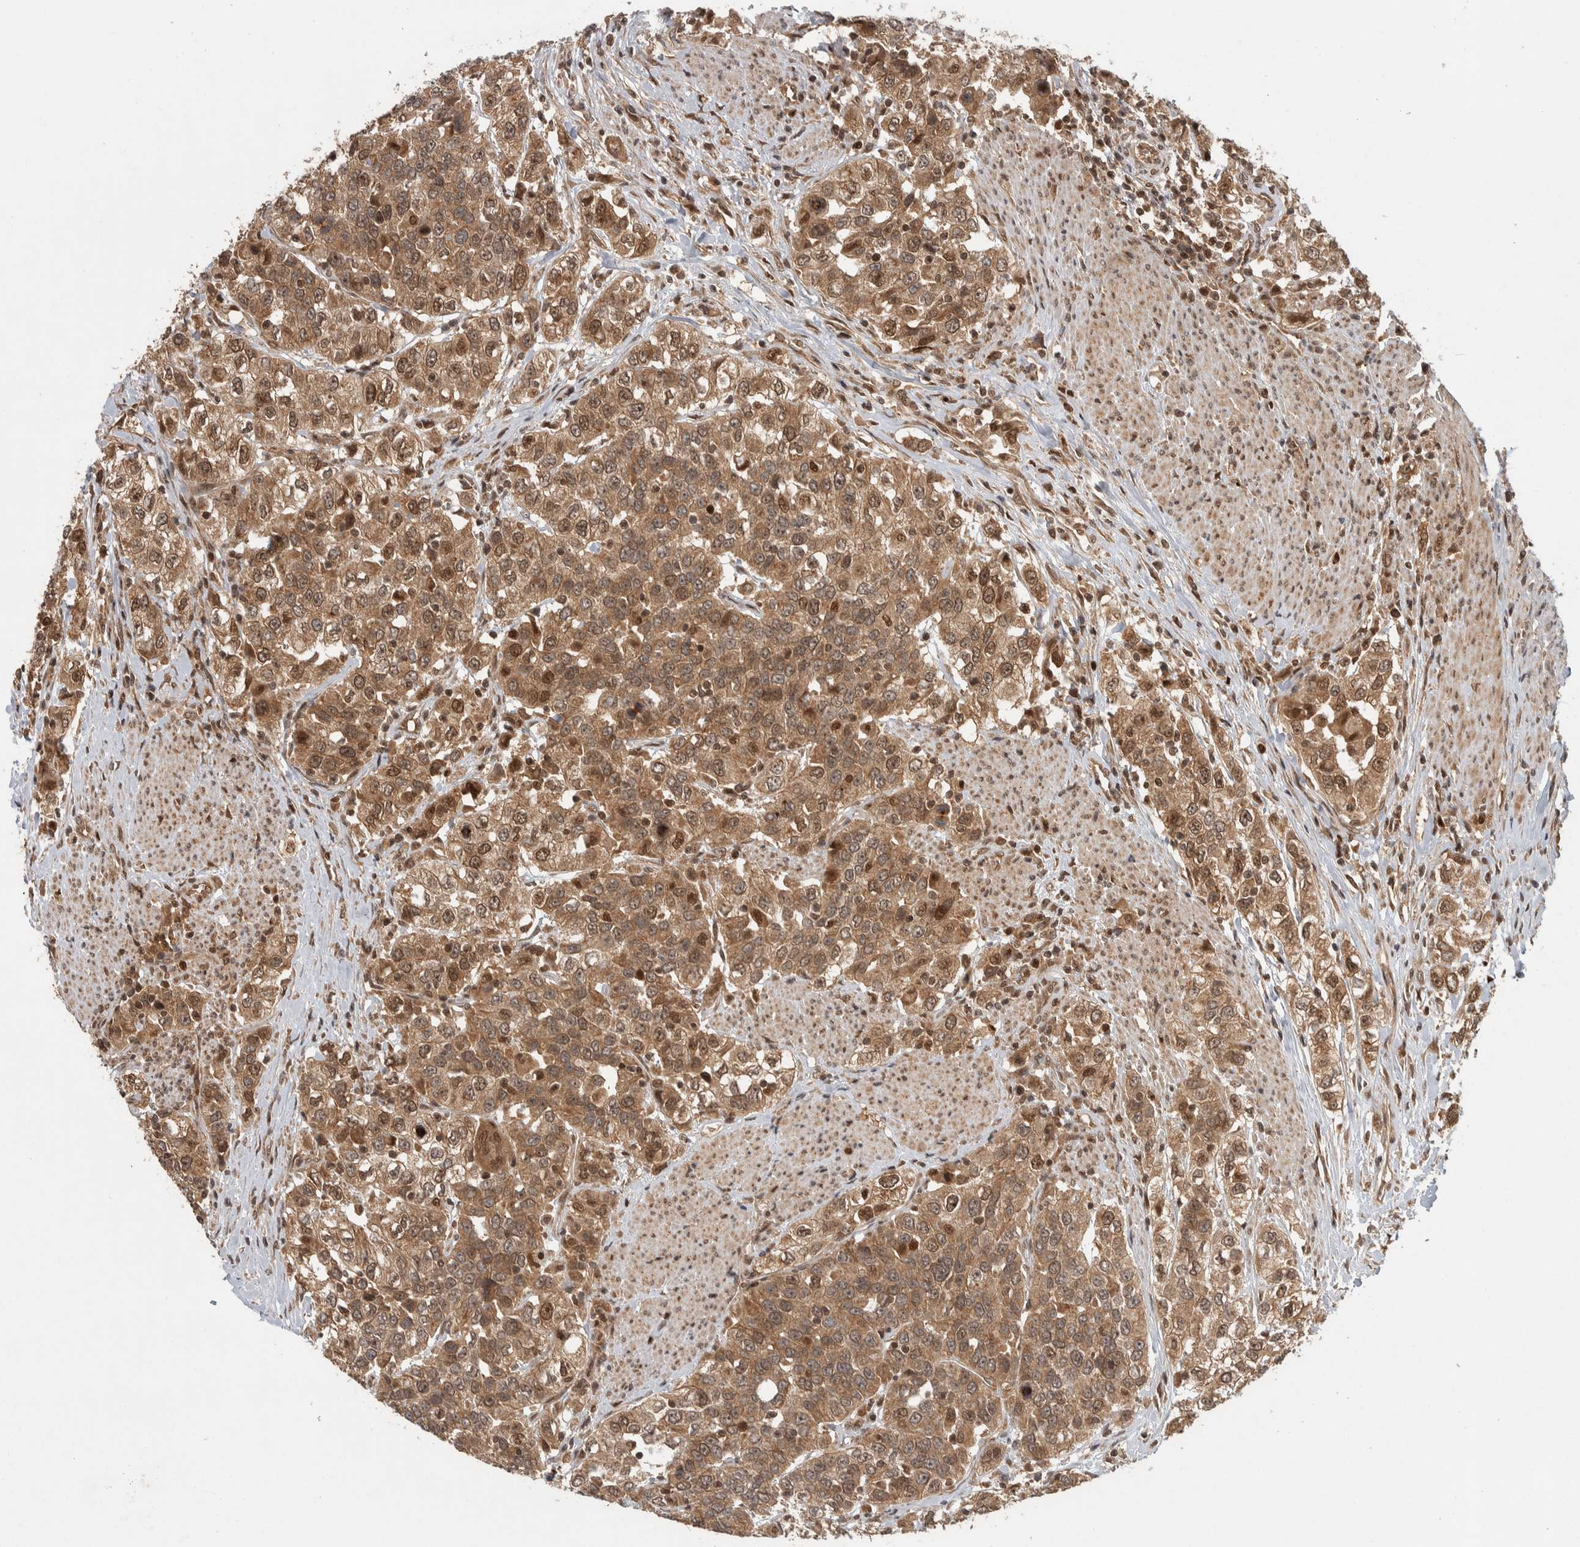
{"staining": {"intensity": "moderate", "quantity": ">75%", "location": "cytoplasmic/membranous,nuclear"}, "tissue": "urothelial cancer", "cell_type": "Tumor cells", "image_type": "cancer", "snomed": [{"axis": "morphology", "description": "Urothelial carcinoma, High grade"}, {"axis": "topography", "description": "Urinary bladder"}], "caption": "Urothelial cancer stained with IHC exhibits moderate cytoplasmic/membranous and nuclear positivity in about >75% of tumor cells.", "gene": "RPS6KA4", "patient": {"sex": "female", "age": 80}}